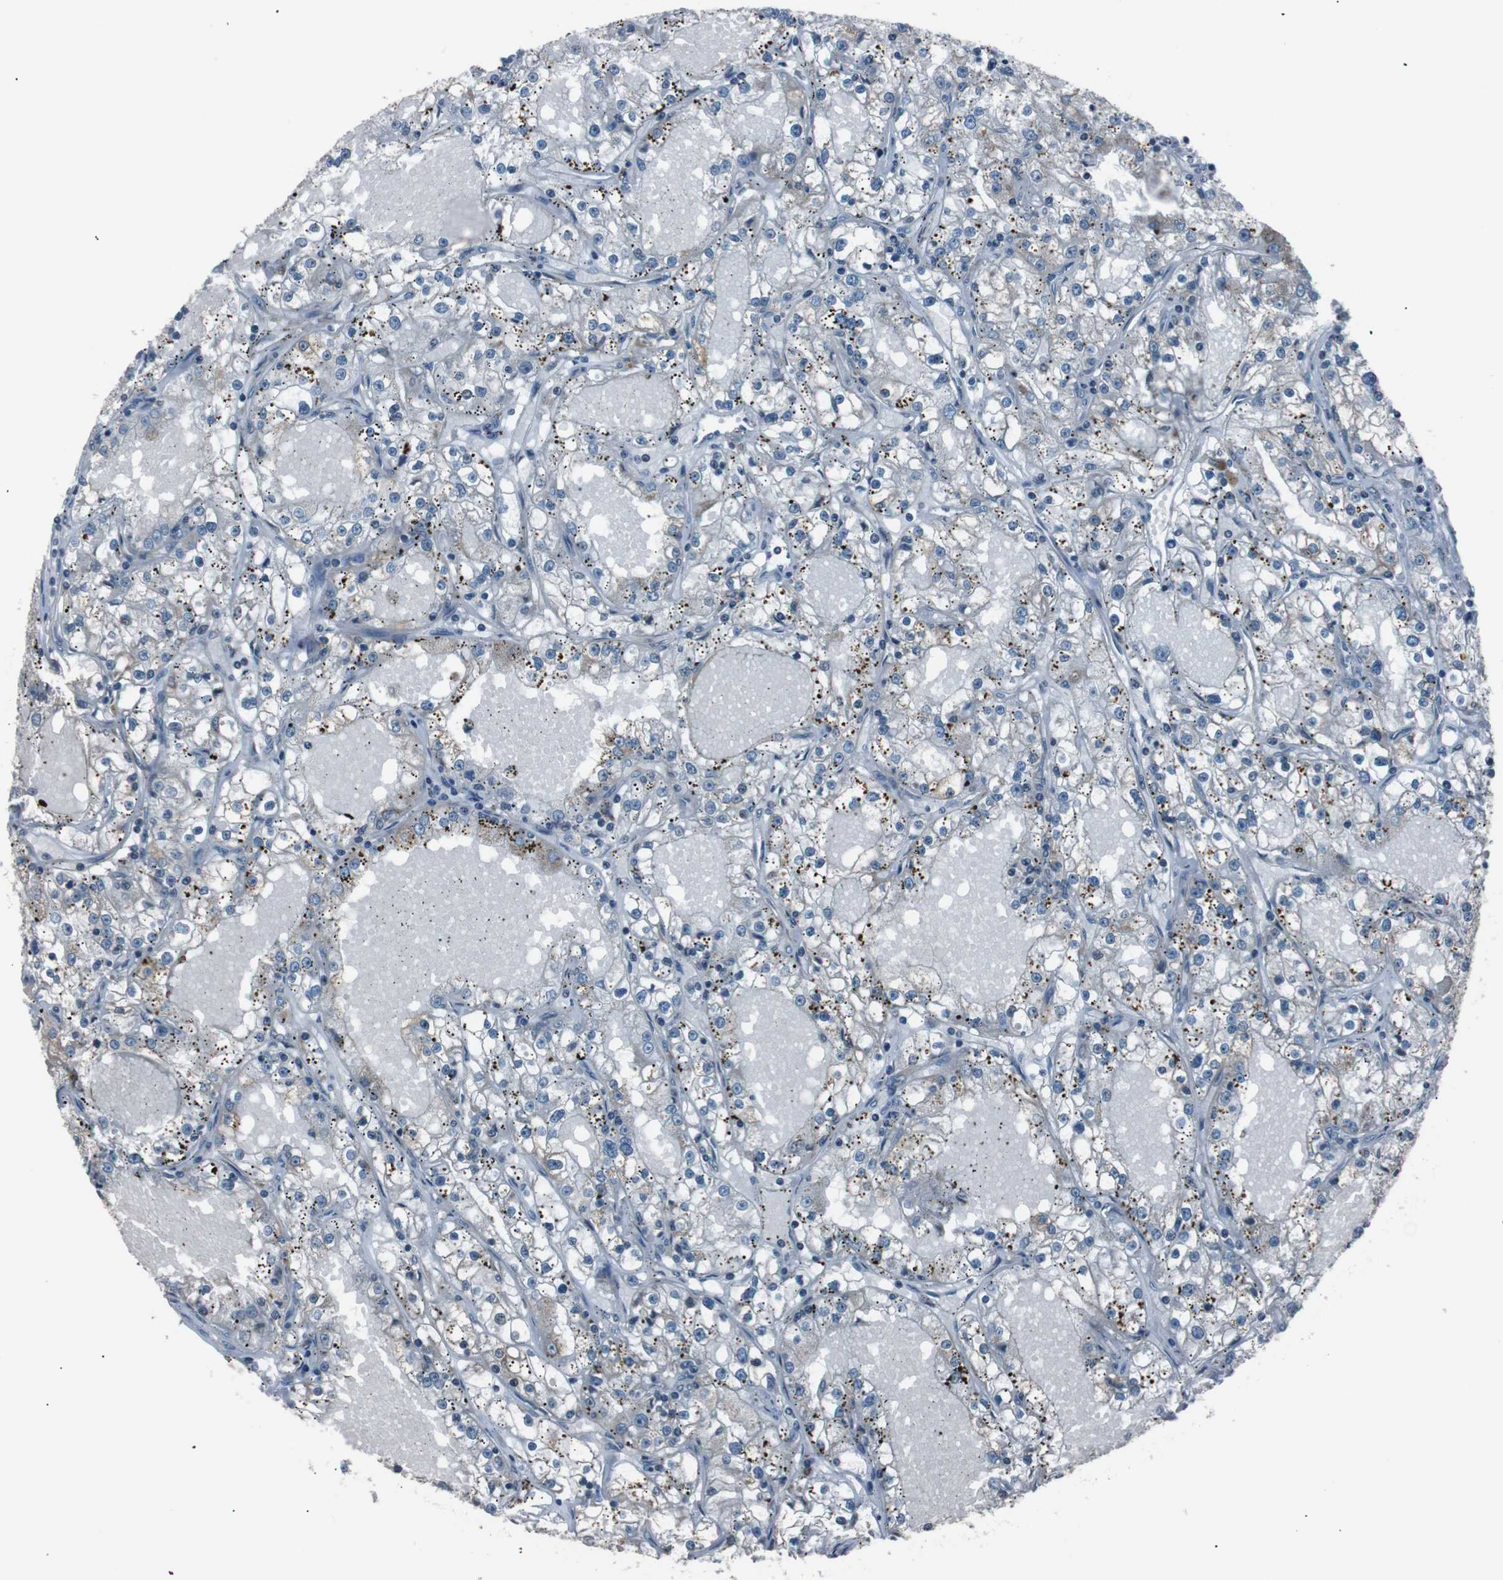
{"staining": {"intensity": "negative", "quantity": "none", "location": "none"}, "tissue": "renal cancer", "cell_type": "Tumor cells", "image_type": "cancer", "snomed": [{"axis": "morphology", "description": "Adenocarcinoma, NOS"}, {"axis": "topography", "description": "Kidney"}], "caption": "Immunohistochemistry of human renal cancer (adenocarcinoma) shows no staining in tumor cells. (DAB immunohistochemistry (IHC) with hematoxylin counter stain).", "gene": "SIGMAR1", "patient": {"sex": "male", "age": 56}}